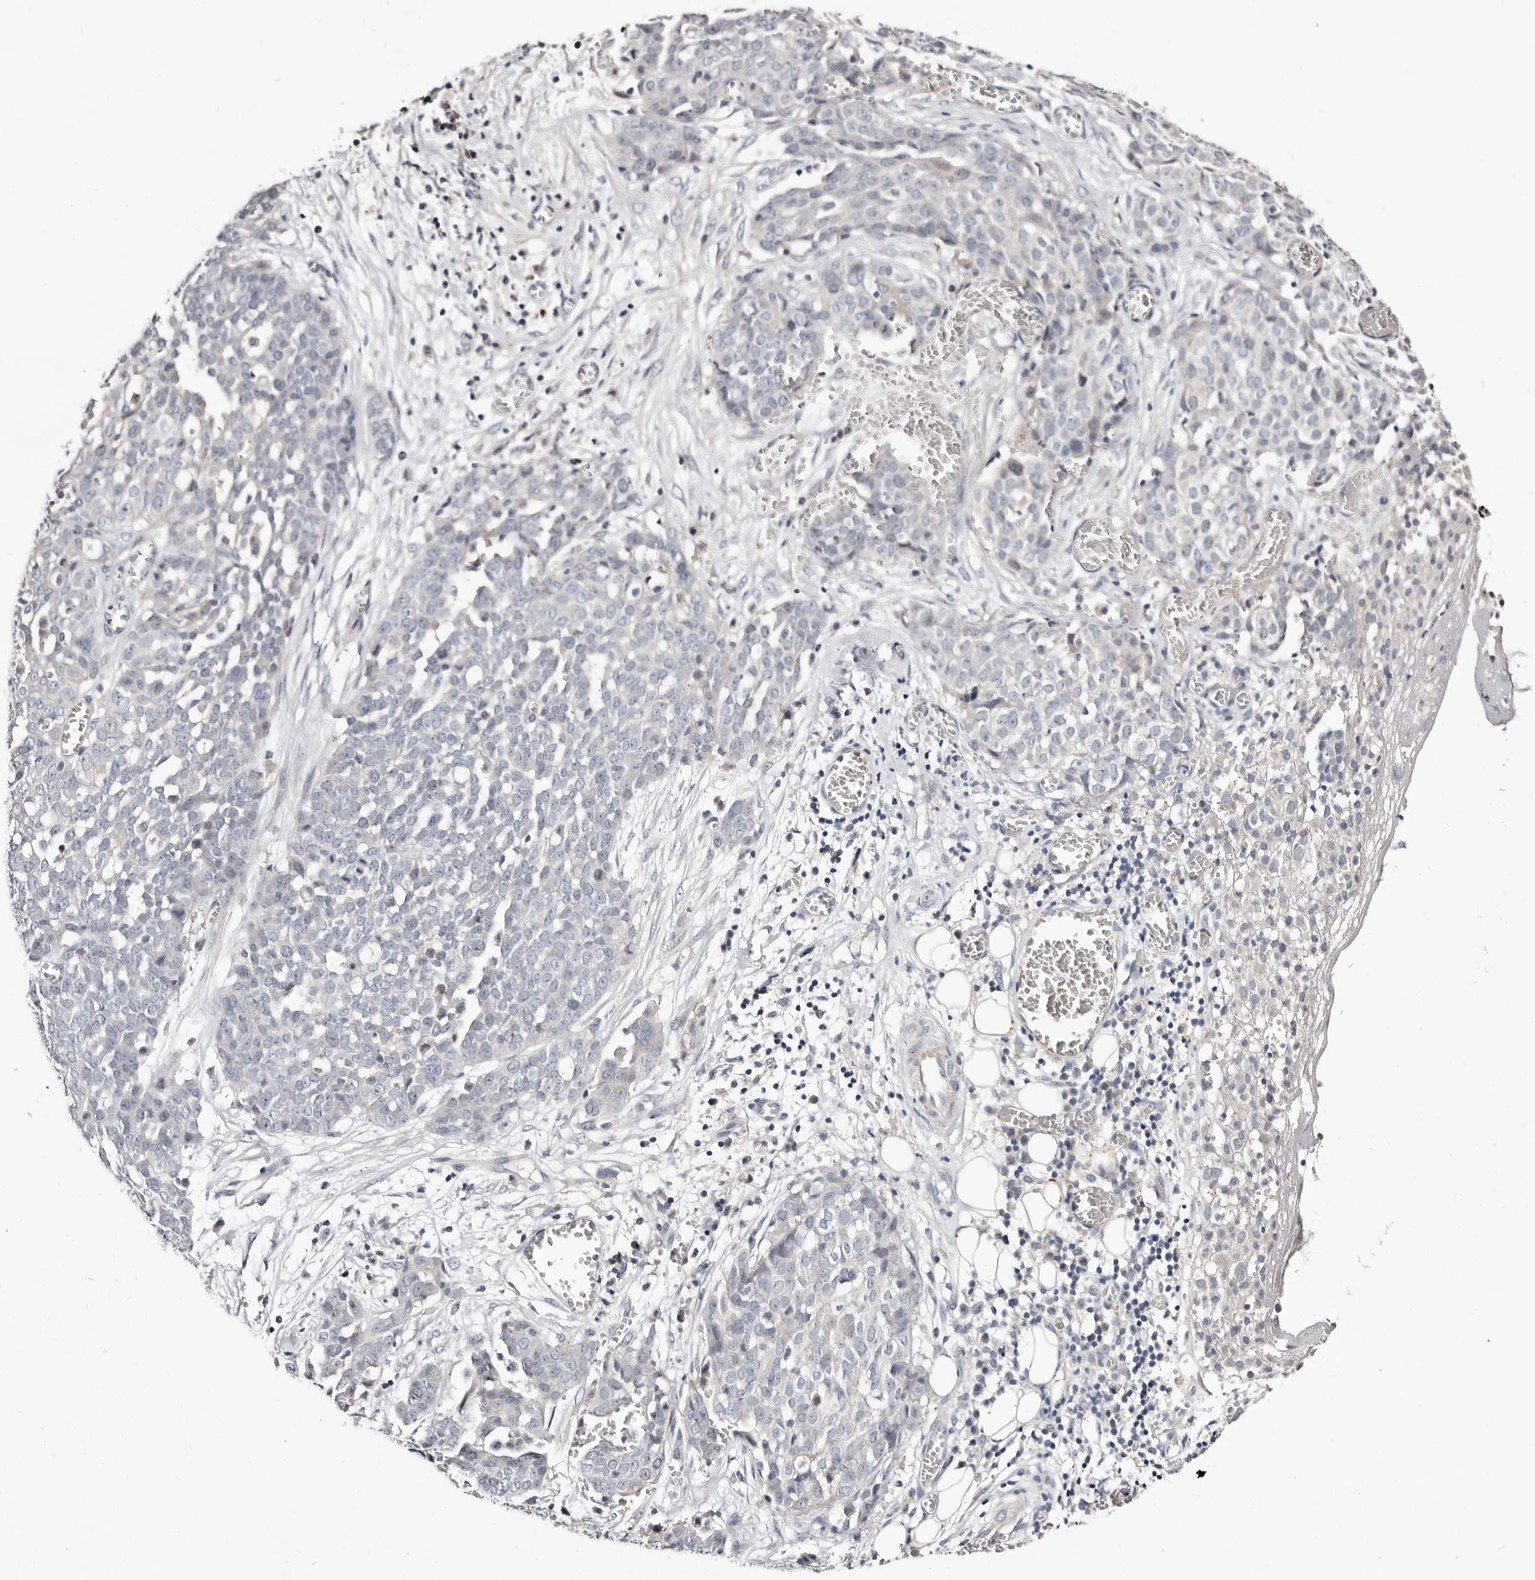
{"staining": {"intensity": "negative", "quantity": "none", "location": "none"}, "tissue": "ovarian cancer", "cell_type": "Tumor cells", "image_type": "cancer", "snomed": [{"axis": "morphology", "description": "Cystadenocarcinoma, serous, NOS"}, {"axis": "topography", "description": "Soft tissue"}, {"axis": "topography", "description": "Ovary"}], "caption": "Photomicrograph shows no protein staining in tumor cells of serous cystadenocarcinoma (ovarian) tissue.", "gene": "MRPS33", "patient": {"sex": "female", "age": 57}}